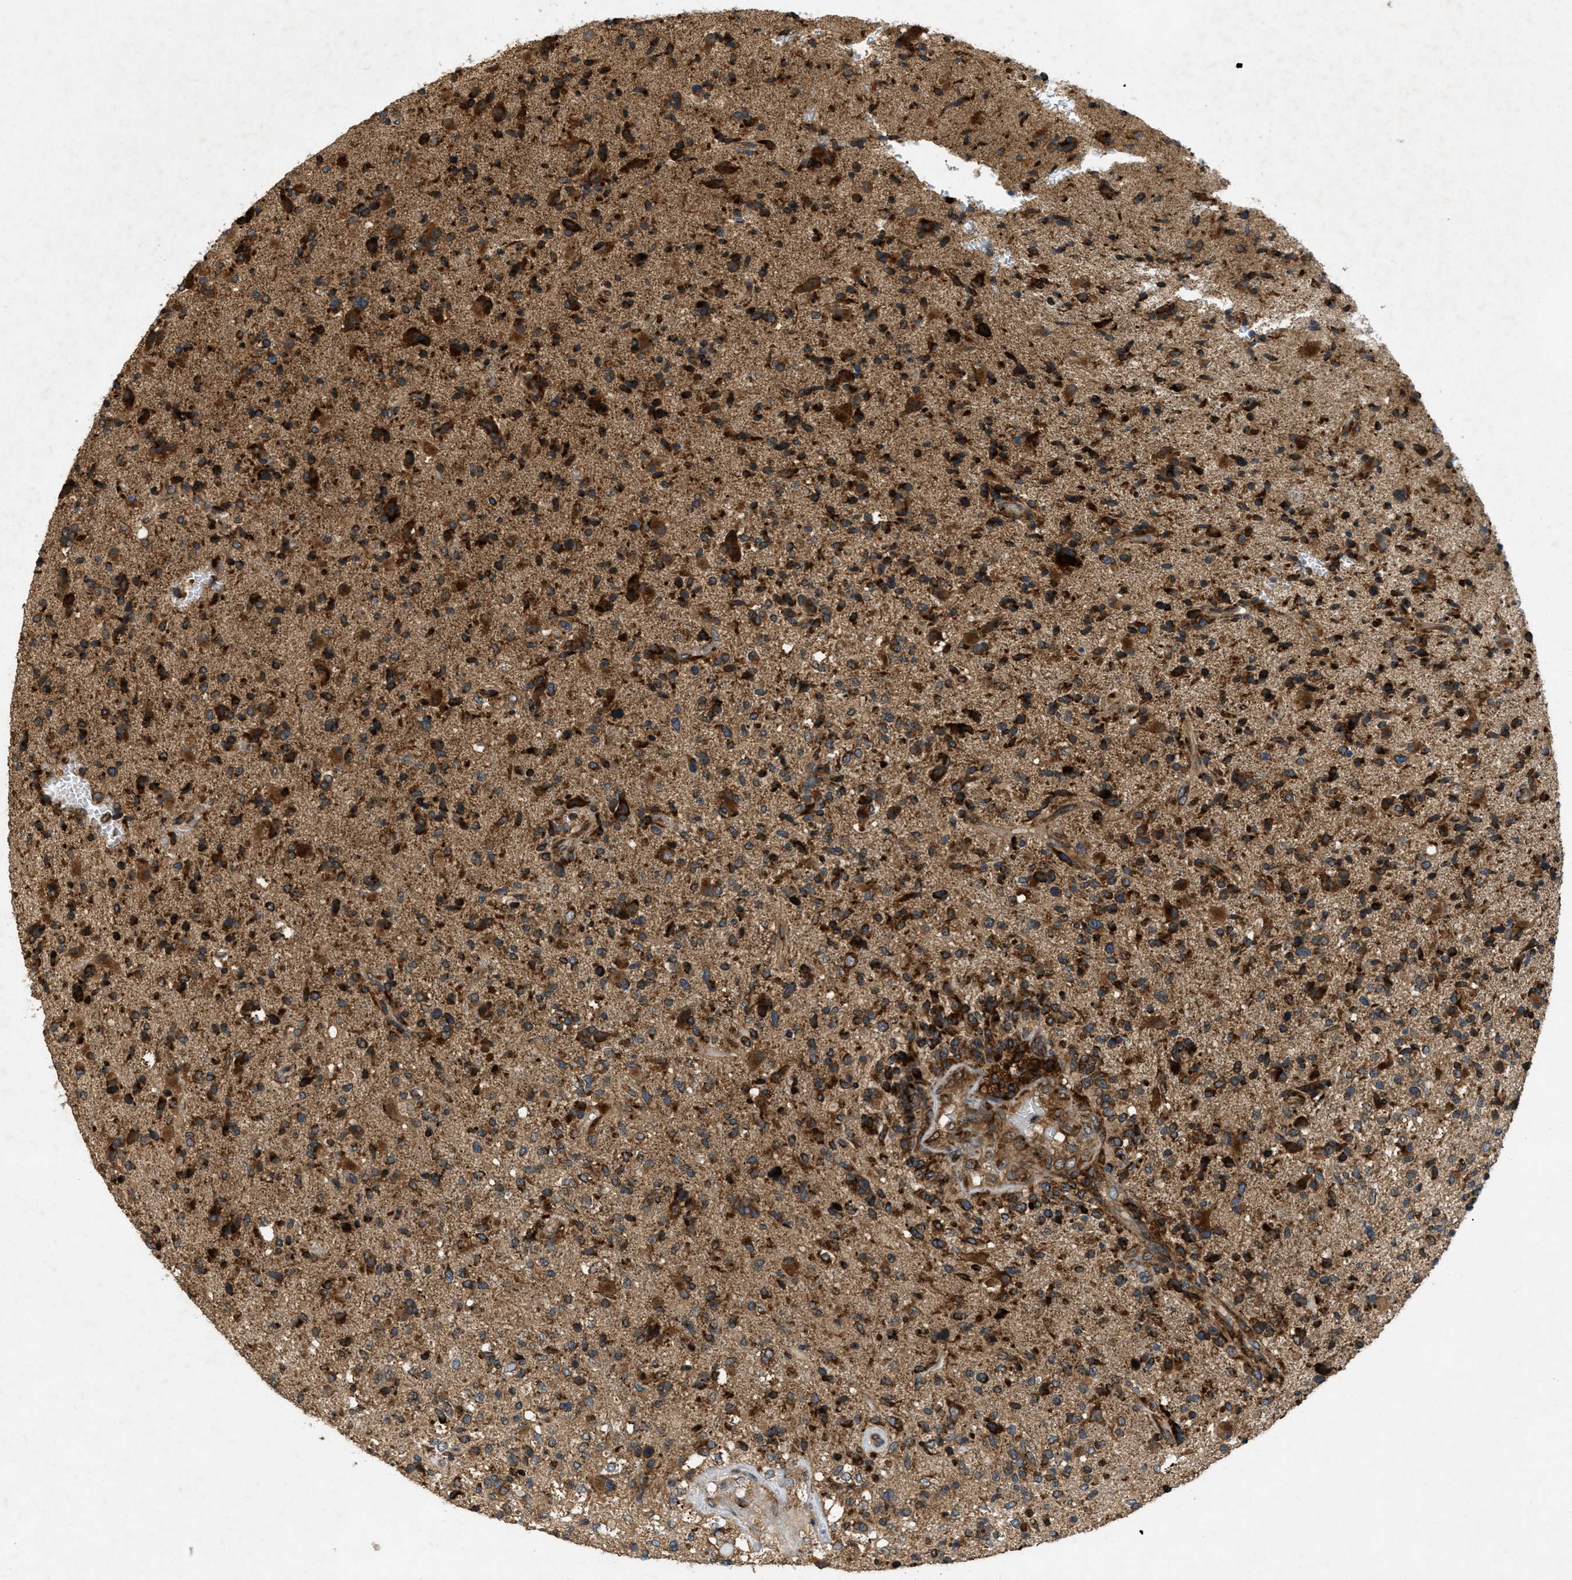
{"staining": {"intensity": "strong", "quantity": ">75%", "location": "cytoplasmic/membranous"}, "tissue": "glioma", "cell_type": "Tumor cells", "image_type": "cancer", "snomed": [{"axis": "morphology", "description": "Glioma, malignant, High grade"}, {"axis": "topography", "description": "Brain"}], "caption": "High-magnification brightfield microscopy of glioma stained with DAB (3,3'-diaminobenzidine) (brown) and counterstained with hematoxylin (blue). tumor cells exhibit strong cytoplasmic/membranous staining is seen in approximately>75% of cells. (DAB IHC, brown staining for protein, blue staining for nuclei).", "gene": "PCDH18", "patient": {"sex": "male", "age": 72}}